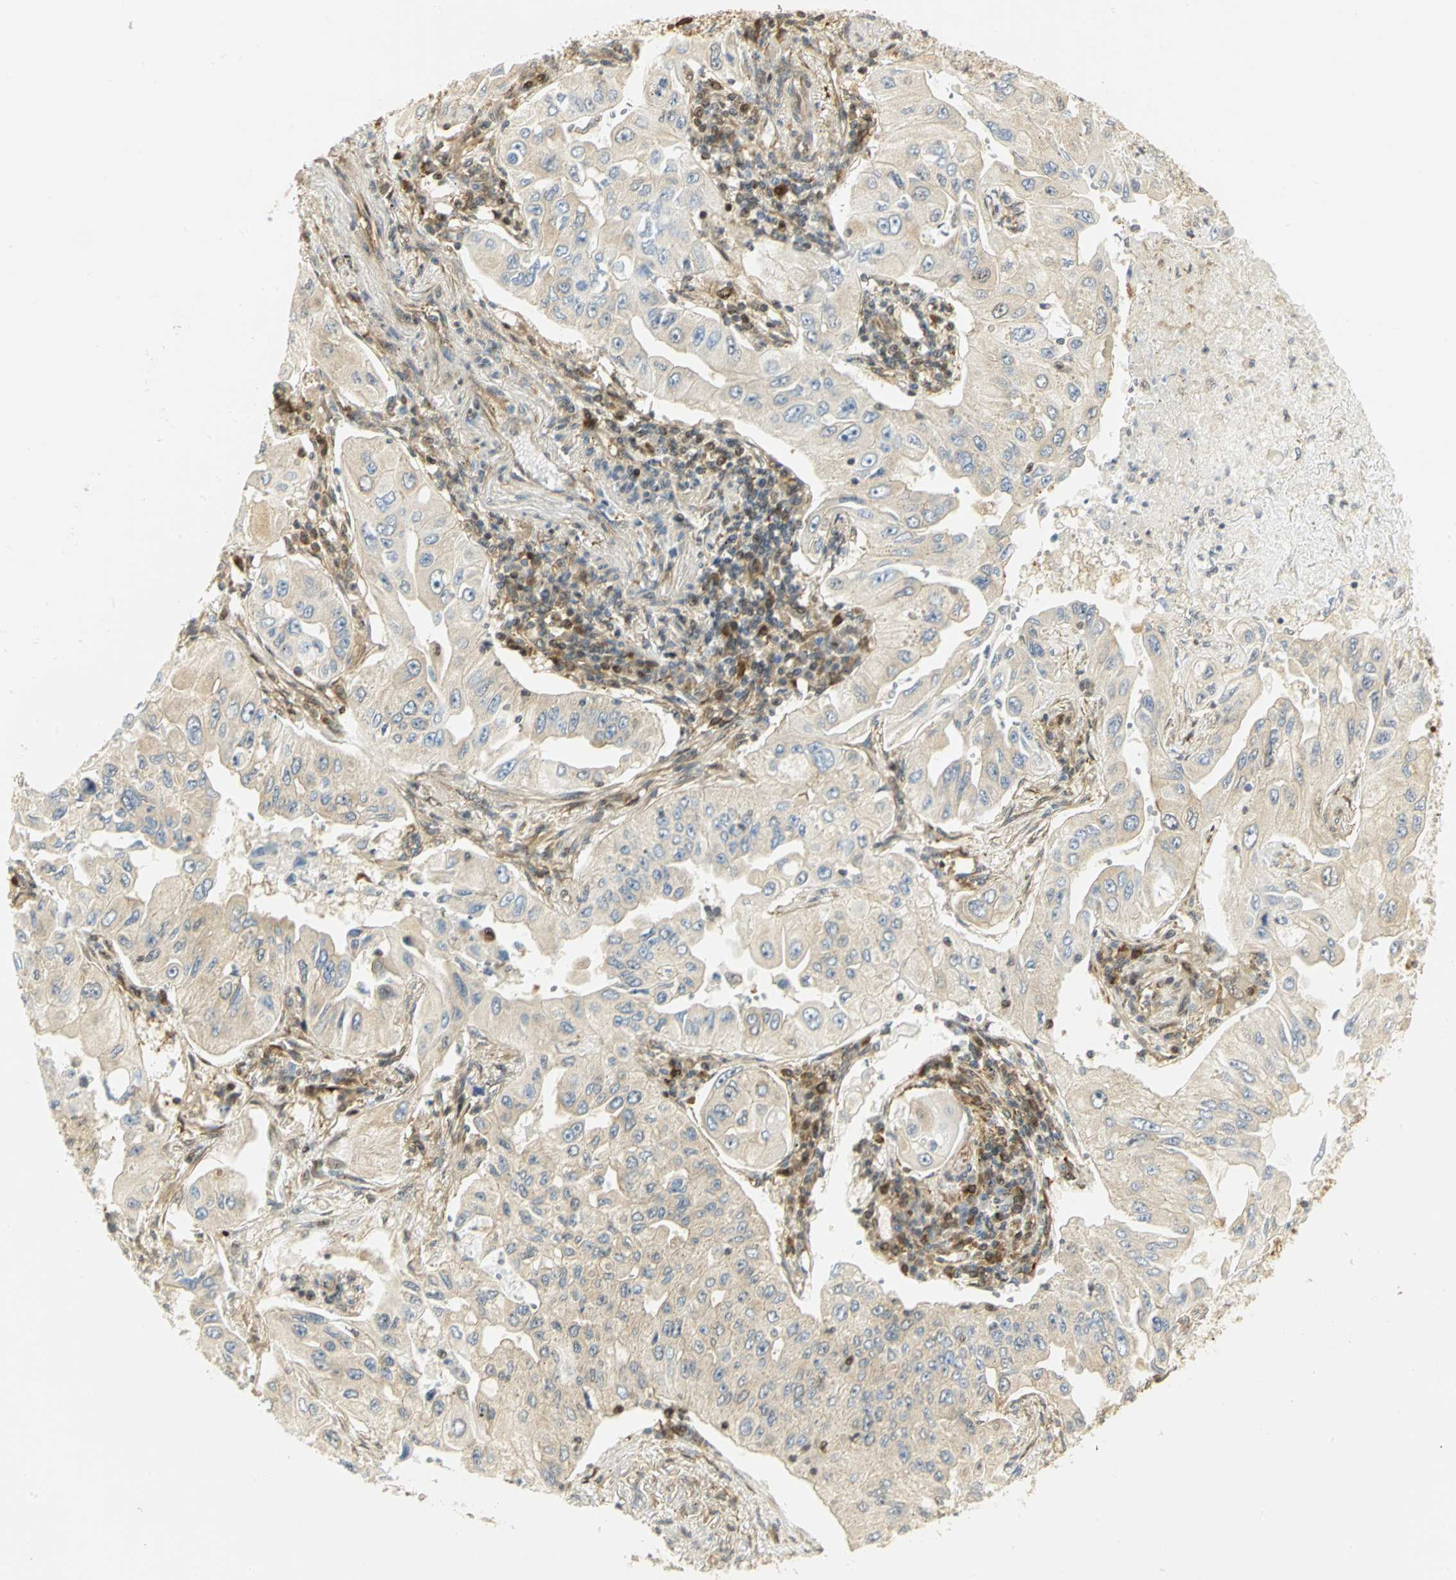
{"staining": {"intensity": "weak", "quantity": ">75%", "location": "cytoplasmic/membranous"}, "tissue": "lung cancer", "cell_type": "Tumor cells", "image_type": "cancer", "snomed": [{"axis": "morphology", "description": "Adenocarcinoma, NOS"}, {"axis": "topography", "description": "Lung"}], "caption": "Brown immunohistochemical staining in human lung adenocarcinoma reveals weak cytoplasmic/membranous expression in approximately >75% of tumor cells.", "gene": "EEA1", "patient": {"sex": "male", "age": 84}}